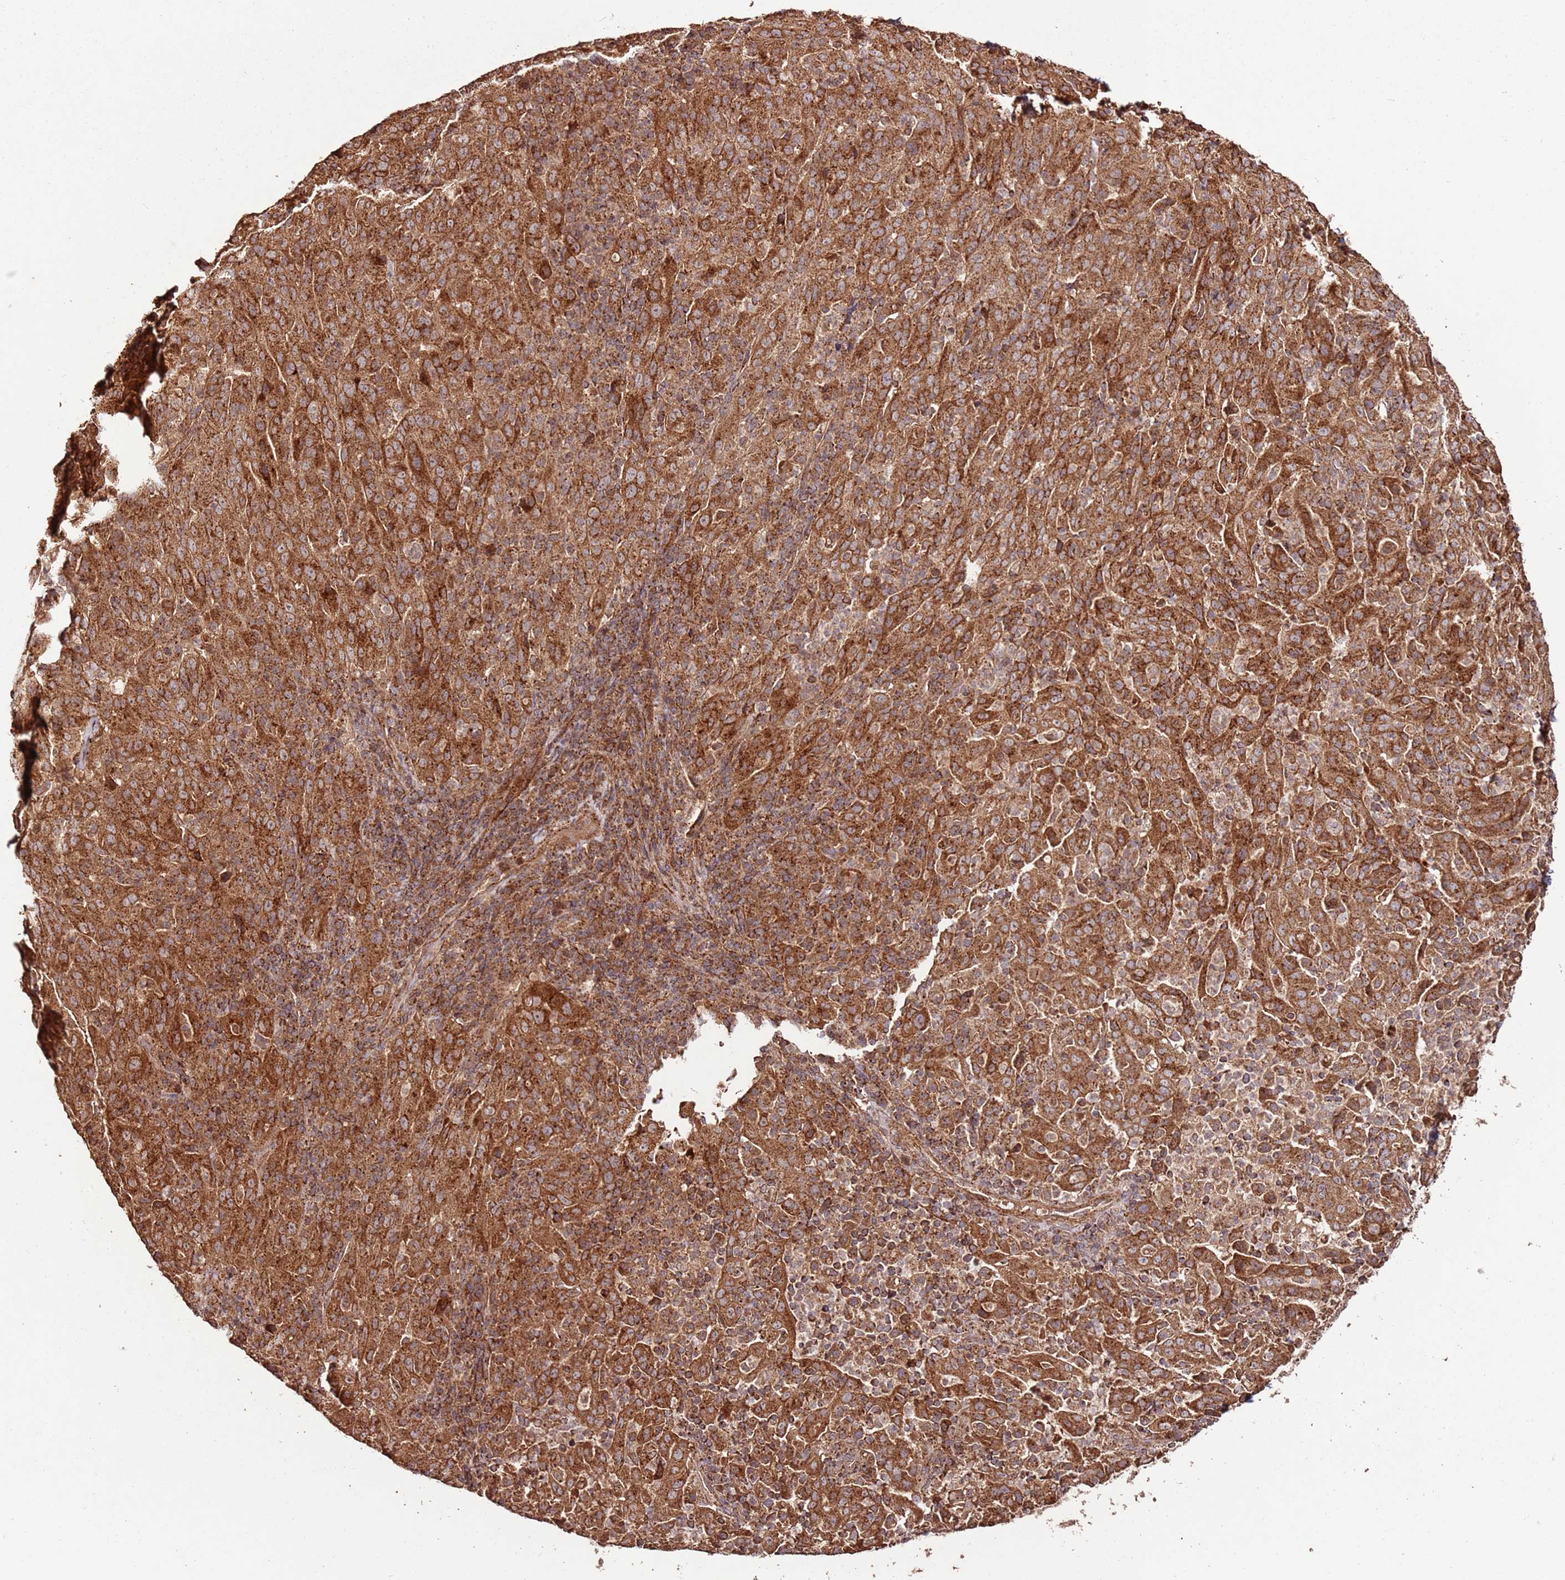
{"staining": {"intensity": "strong", "quantity": ">75%", "location": "cytoplasmic/membranous"}, "tissue": "pancreatic cancer", "cell_type": "Tumor cells", "image_type": "cancer", "snomed": [{"axis": "morphology", "description": "Adenocarcinoma, NOS"}, {"axis": "topography", "description": "Pancreas"}], "caption": "Approximately >75% of tumor cells in pancreatic adenocarcinoma demonstrate strong cytoplasmic/membranous protein positivity as visualized by brown immunohistochemical staining.", "gene": "FAM186A", "patient": {"sex": "male", "age": 63}}